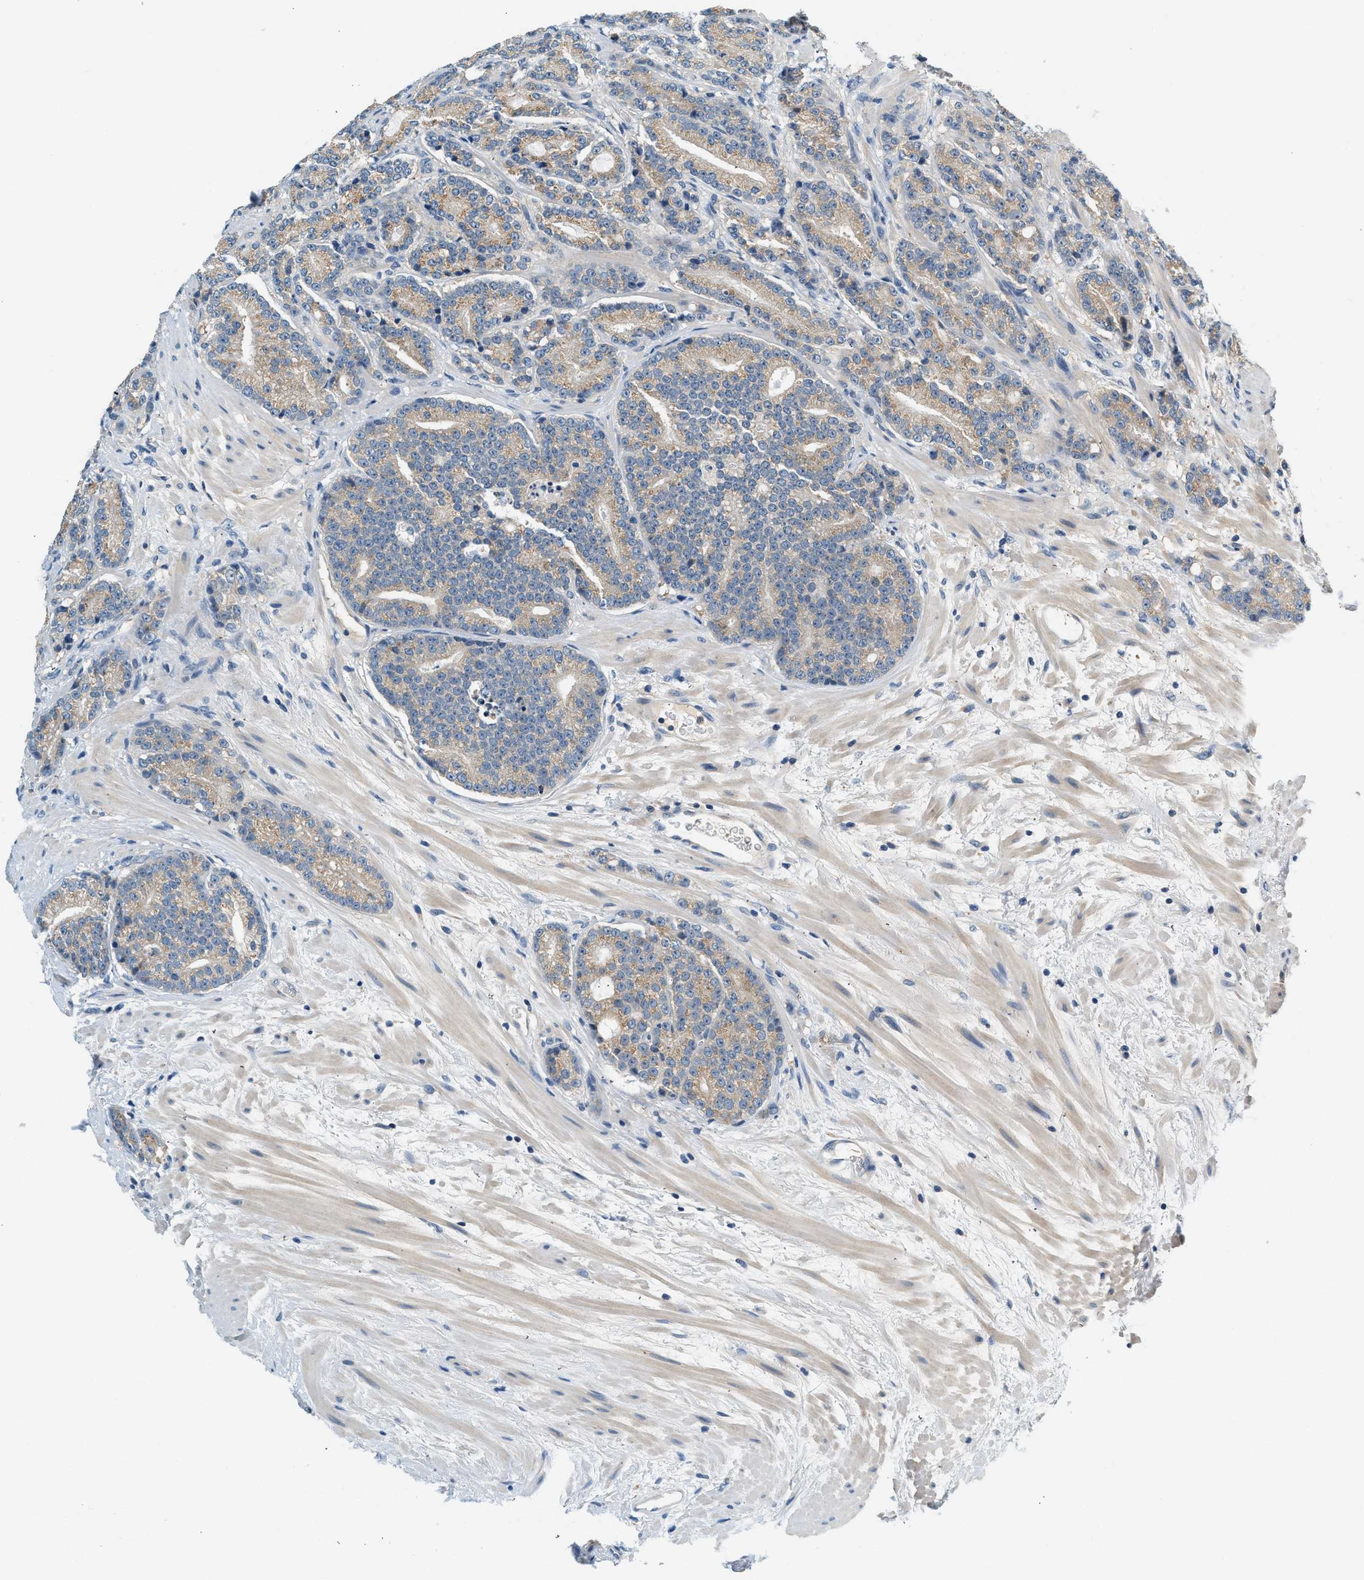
{"staining": {"intensity": "weak", "quantity": "25%-75%", "location": "cytoplasmic/membranous"}, "tissue": "prostate cancer", "cell_type": "Tumor cells", "image_type": "cancer", "snomed": [{"axis": "morphology", "description": "Adenocarcinoma, High grade"}, {"axis": "topography", "description": "Prostate"}], "caption": "Protein expression analysis of prostate cancer (high-grade adenocarcinoma) shows weak cytoplasmic/membranous positivity in approximately 25%-75% of tumor cells.", "gene": "SLC35E1", "patient": {"sex": "male", "age": 61}}